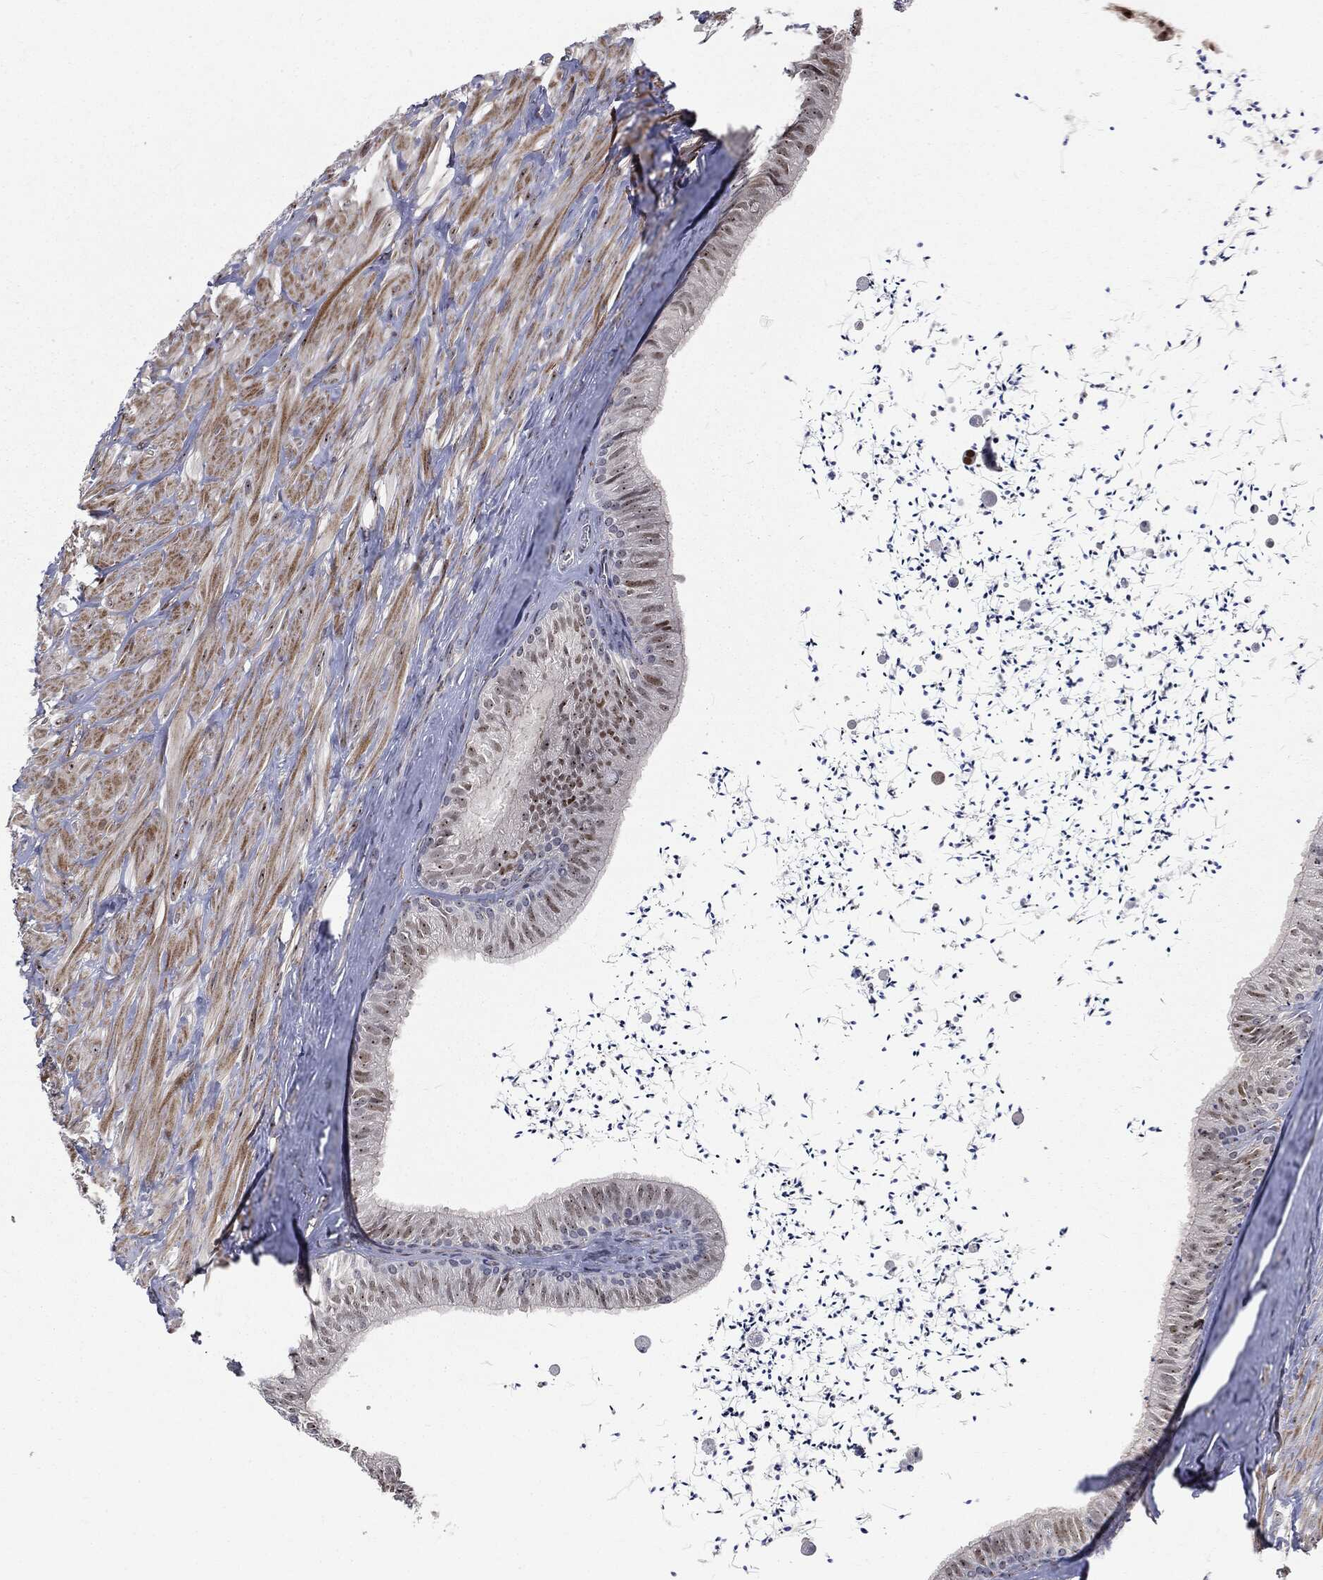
{"staining": {"intensity": "weak", "quantity": "<25%", "location": "nuclear"}, "tissue": "epididymis", "cell_type": "Glandular cells", "image_type": "normal", "snomed": [{"axis": "morphology", "description": "Normal tissue, NOS"}, {"axis": "topography", "description": "Epididymis"}], "caption": "This is a histopathology image of IHC staining of normal epididymis, which shows no expression in glandular cells.", "gene": "TRMT1L", "patient": {"sex": "male", "age": 32}}